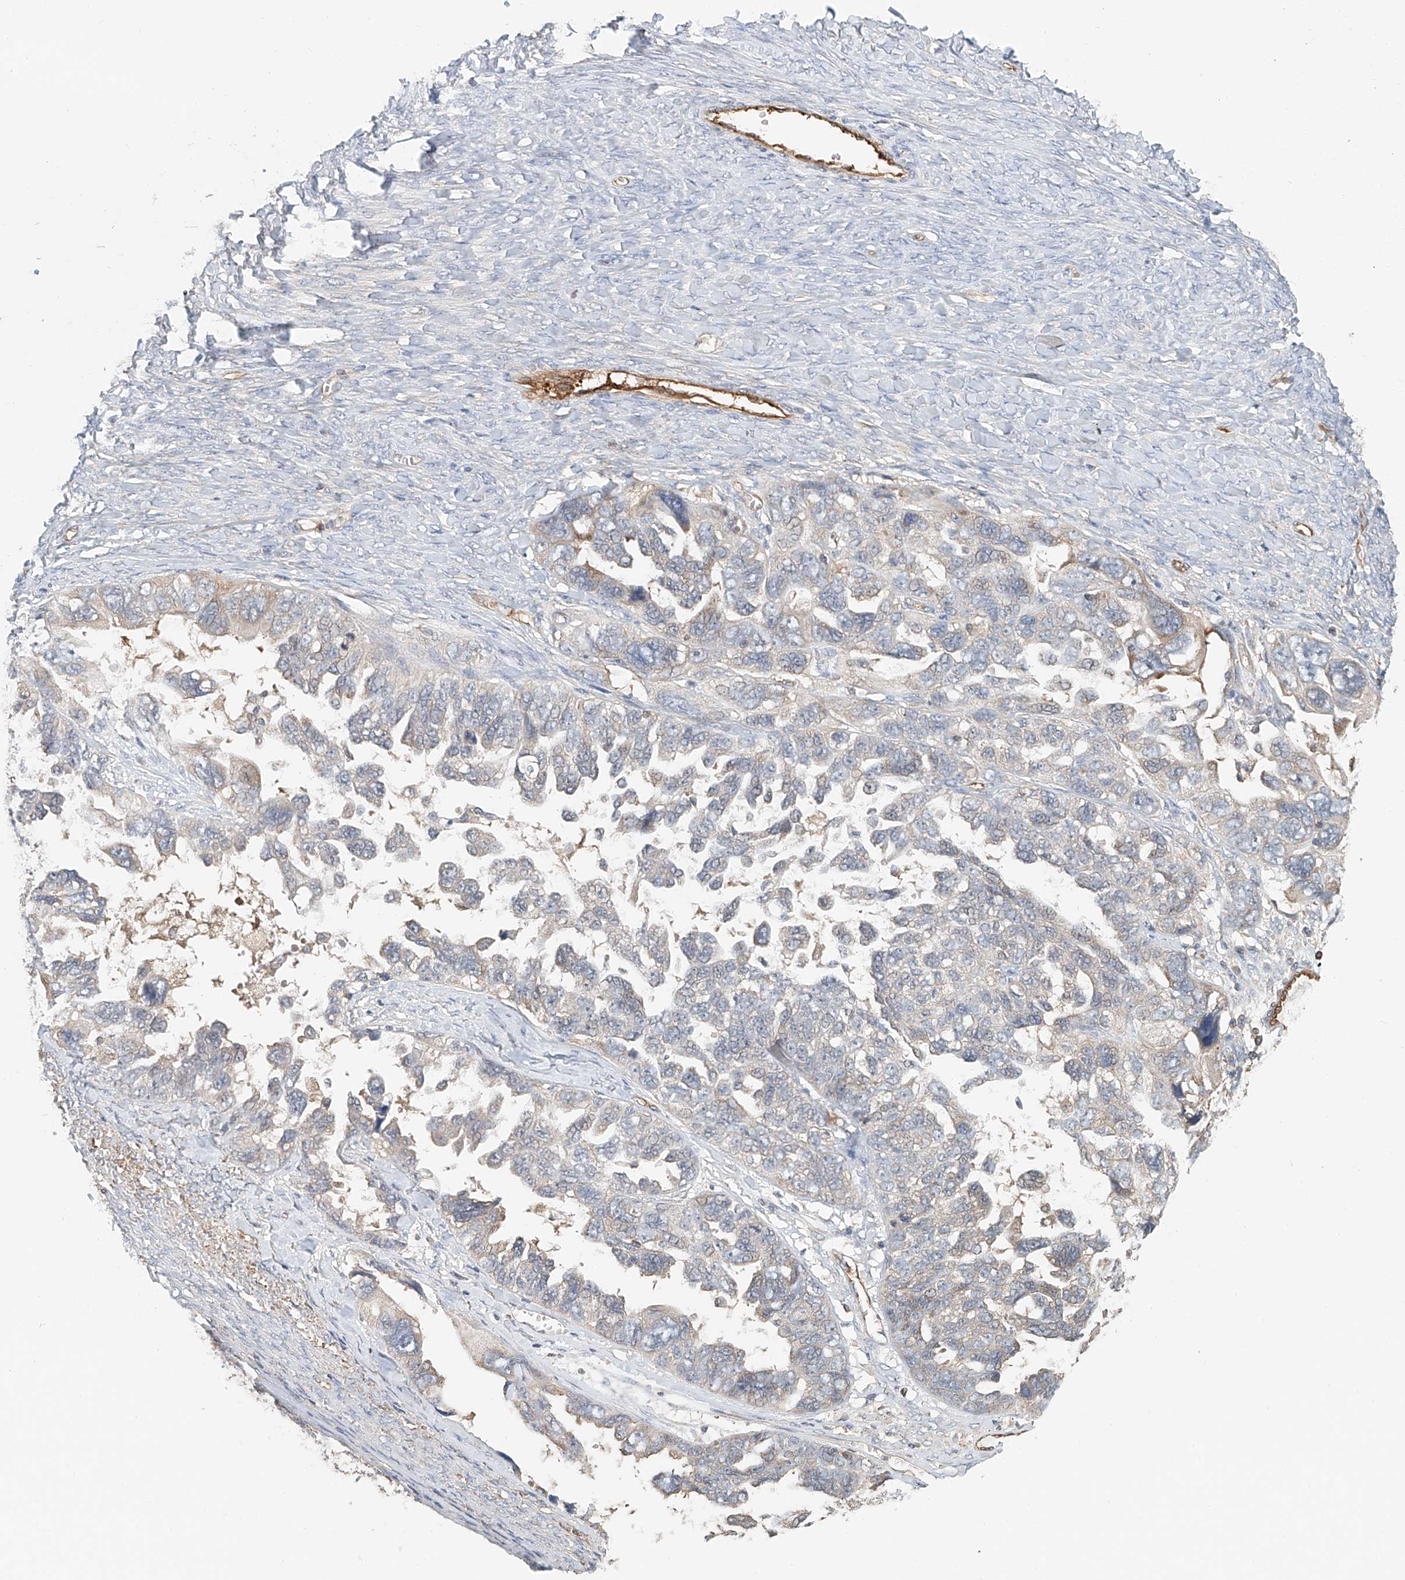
{"staining": {"intensity": "weak", "quantity": "<25%", "location": "cytoplasmic/membranous"}, "tissue": "ovarian cancer", "cell_type": "Tumor cells", "image_type": "cancer", "snomed": [{"axis": "morphology", "description": "Cystadenocarcinoma, serous, NOS"}, {"axis": "topography", "description": "Ovary"}], "caption": "IHC micrograph of ovarian serous cystadenocarcinoma stained for a protein (brown), which exhibits no staining in tumor cells.", "gene": "FRYL", "patient": {"sex": "female", "age": 79}}